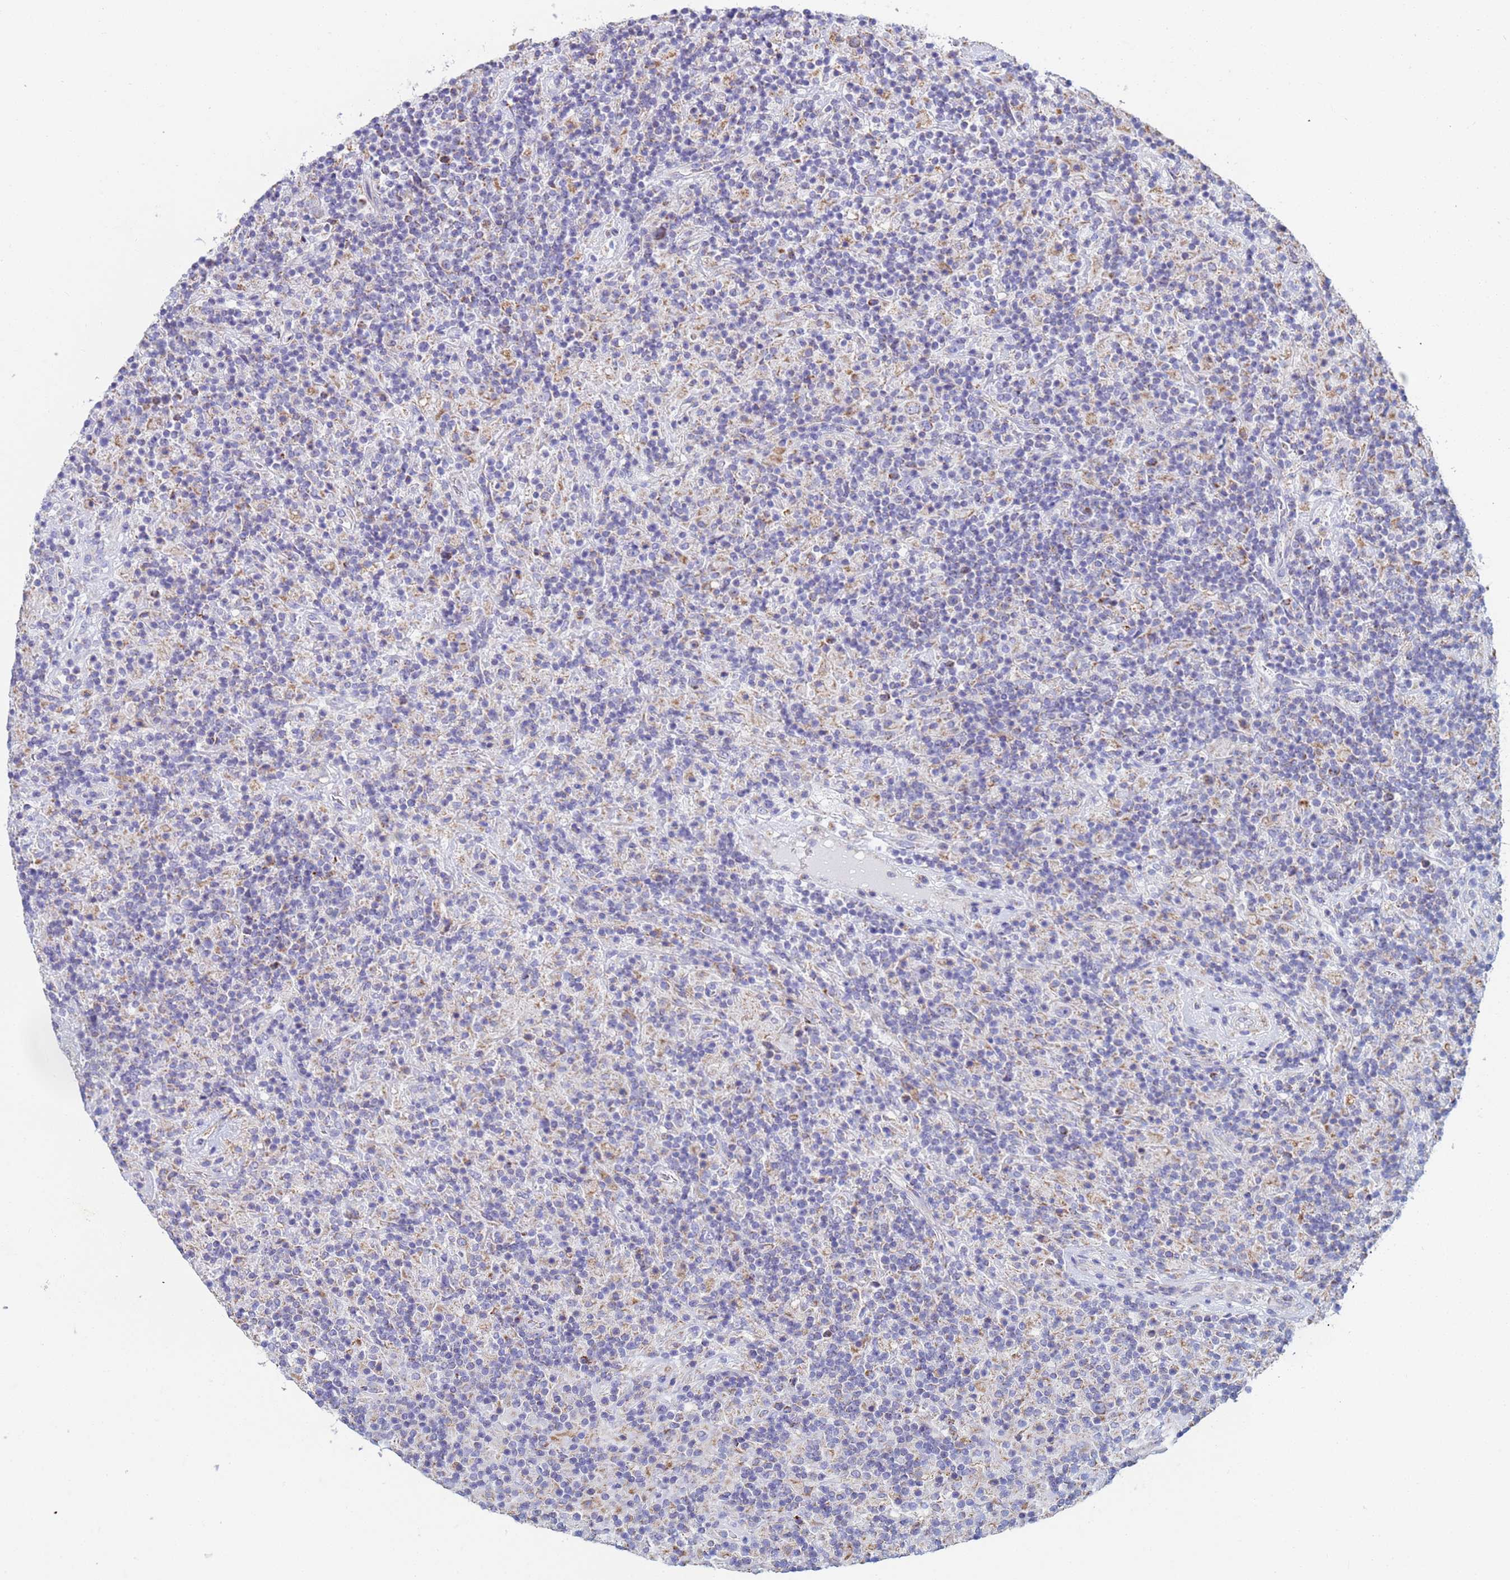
{"staining": {"intensity": "negative", "quantity": "none", "location": "none"}, "tissue": "lymphoma", "cell_type": "Tumor cells", "image_type": "cancer", "snomed": [{"axis": "morphology", "description": "Hodgkin's disease, NOS"}, {"axis": "topography", "description": "Lymph node"}], "caption": "Protein analysis of lymphoma exhibits no significant positivity in tumor cells.", "gene": "UQCRH", "patient": {"sex": "male", "age": 70}}